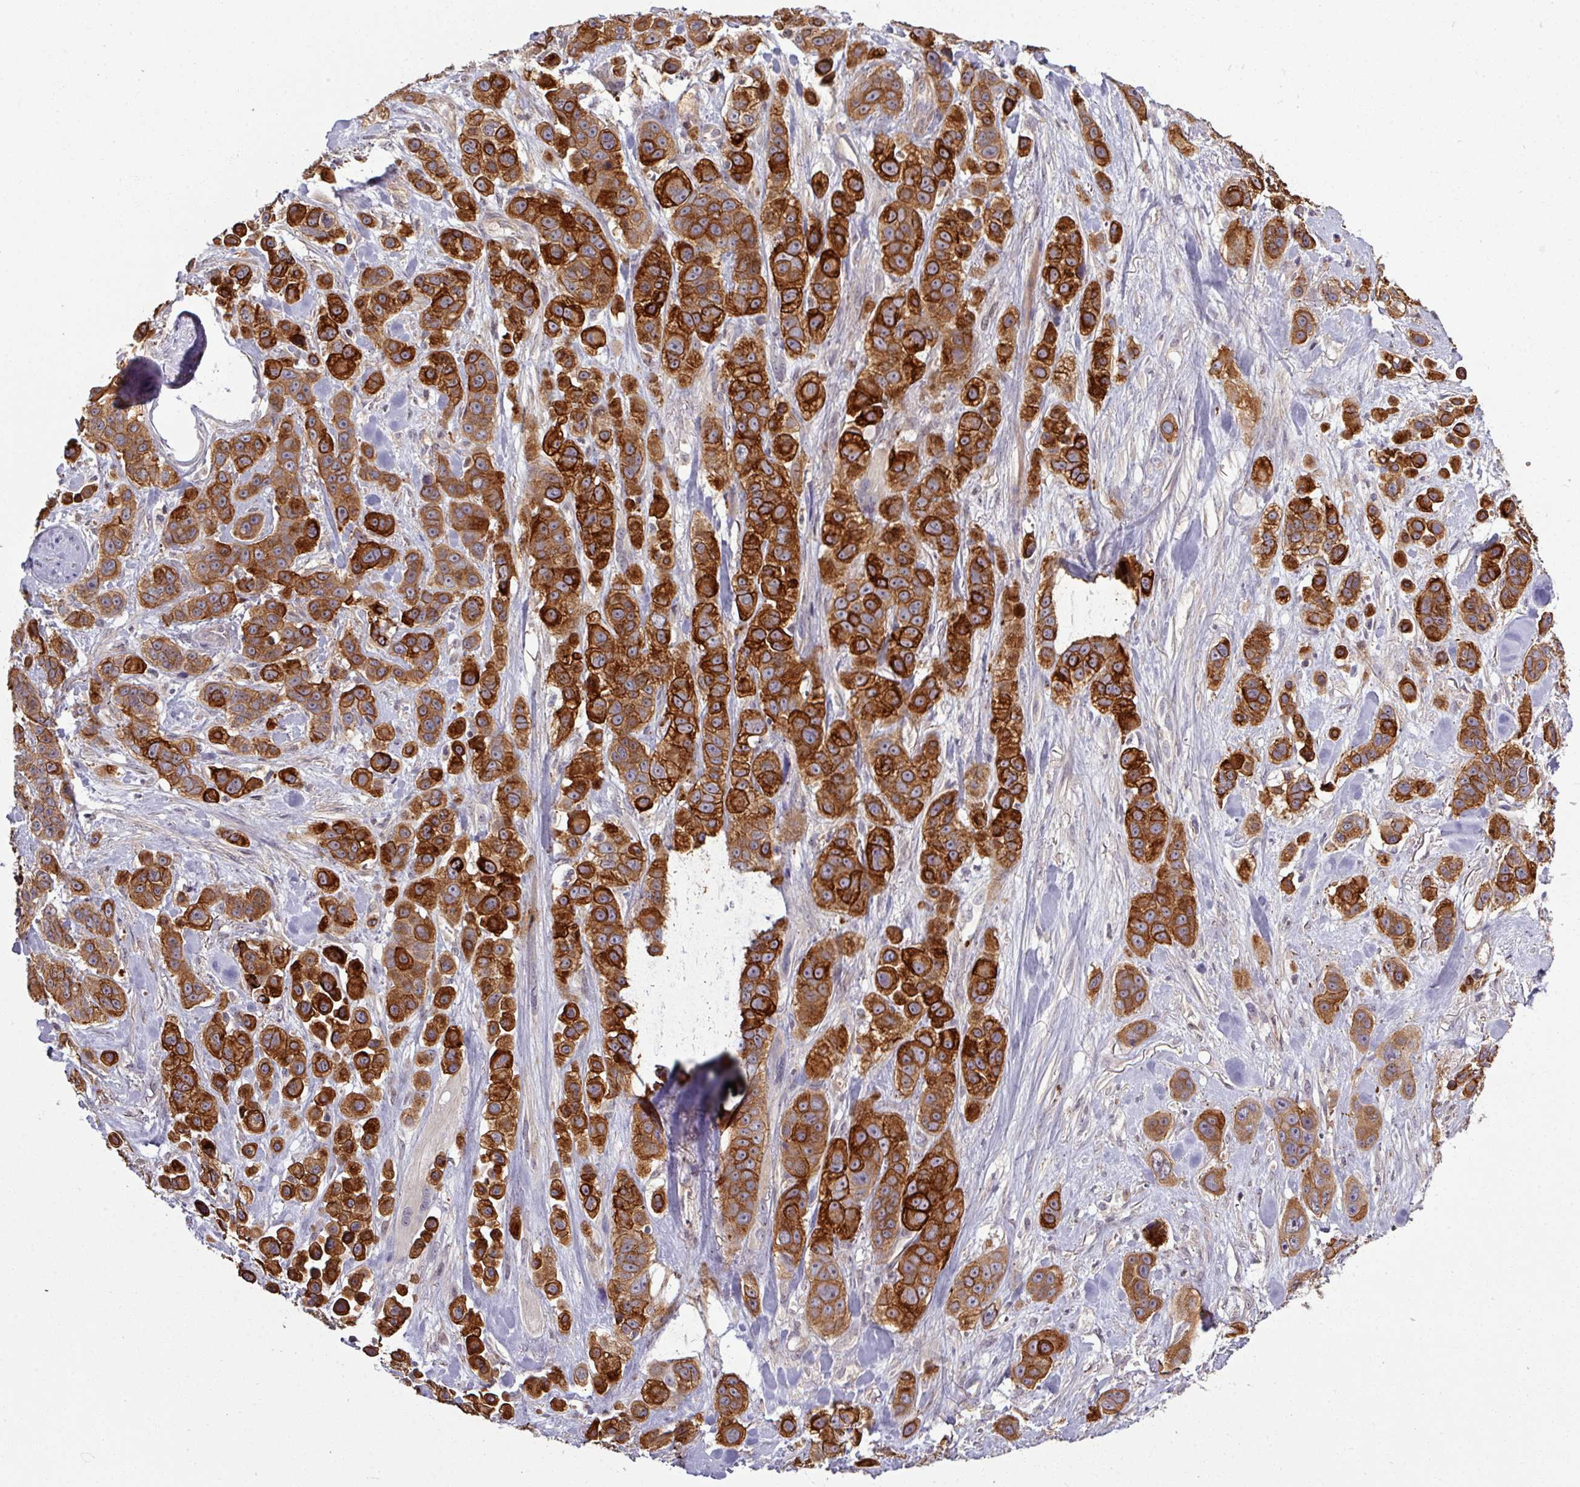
{"staining": {"intensity": "strong", "quantity": ">75%", "location": "cytoplasmic/membranous"}, "tissue": "skin cancer", "cell_type": "Tumor cells", "image_type": "cancer", "snomed": [{"axis": "morphology", "description": "Squamous cell carcinoma, NOS"}, {"axis": "topography", "description": "Skin"}], "caption": "Skin squamous cell carcinoma stained for a protein (brown) exhibits strong cytoplasmic/membranous positive positivity in about >75% of tumor cells.", "gene": "TUSC3", "patient": {"sex": "male", "age": 67}}